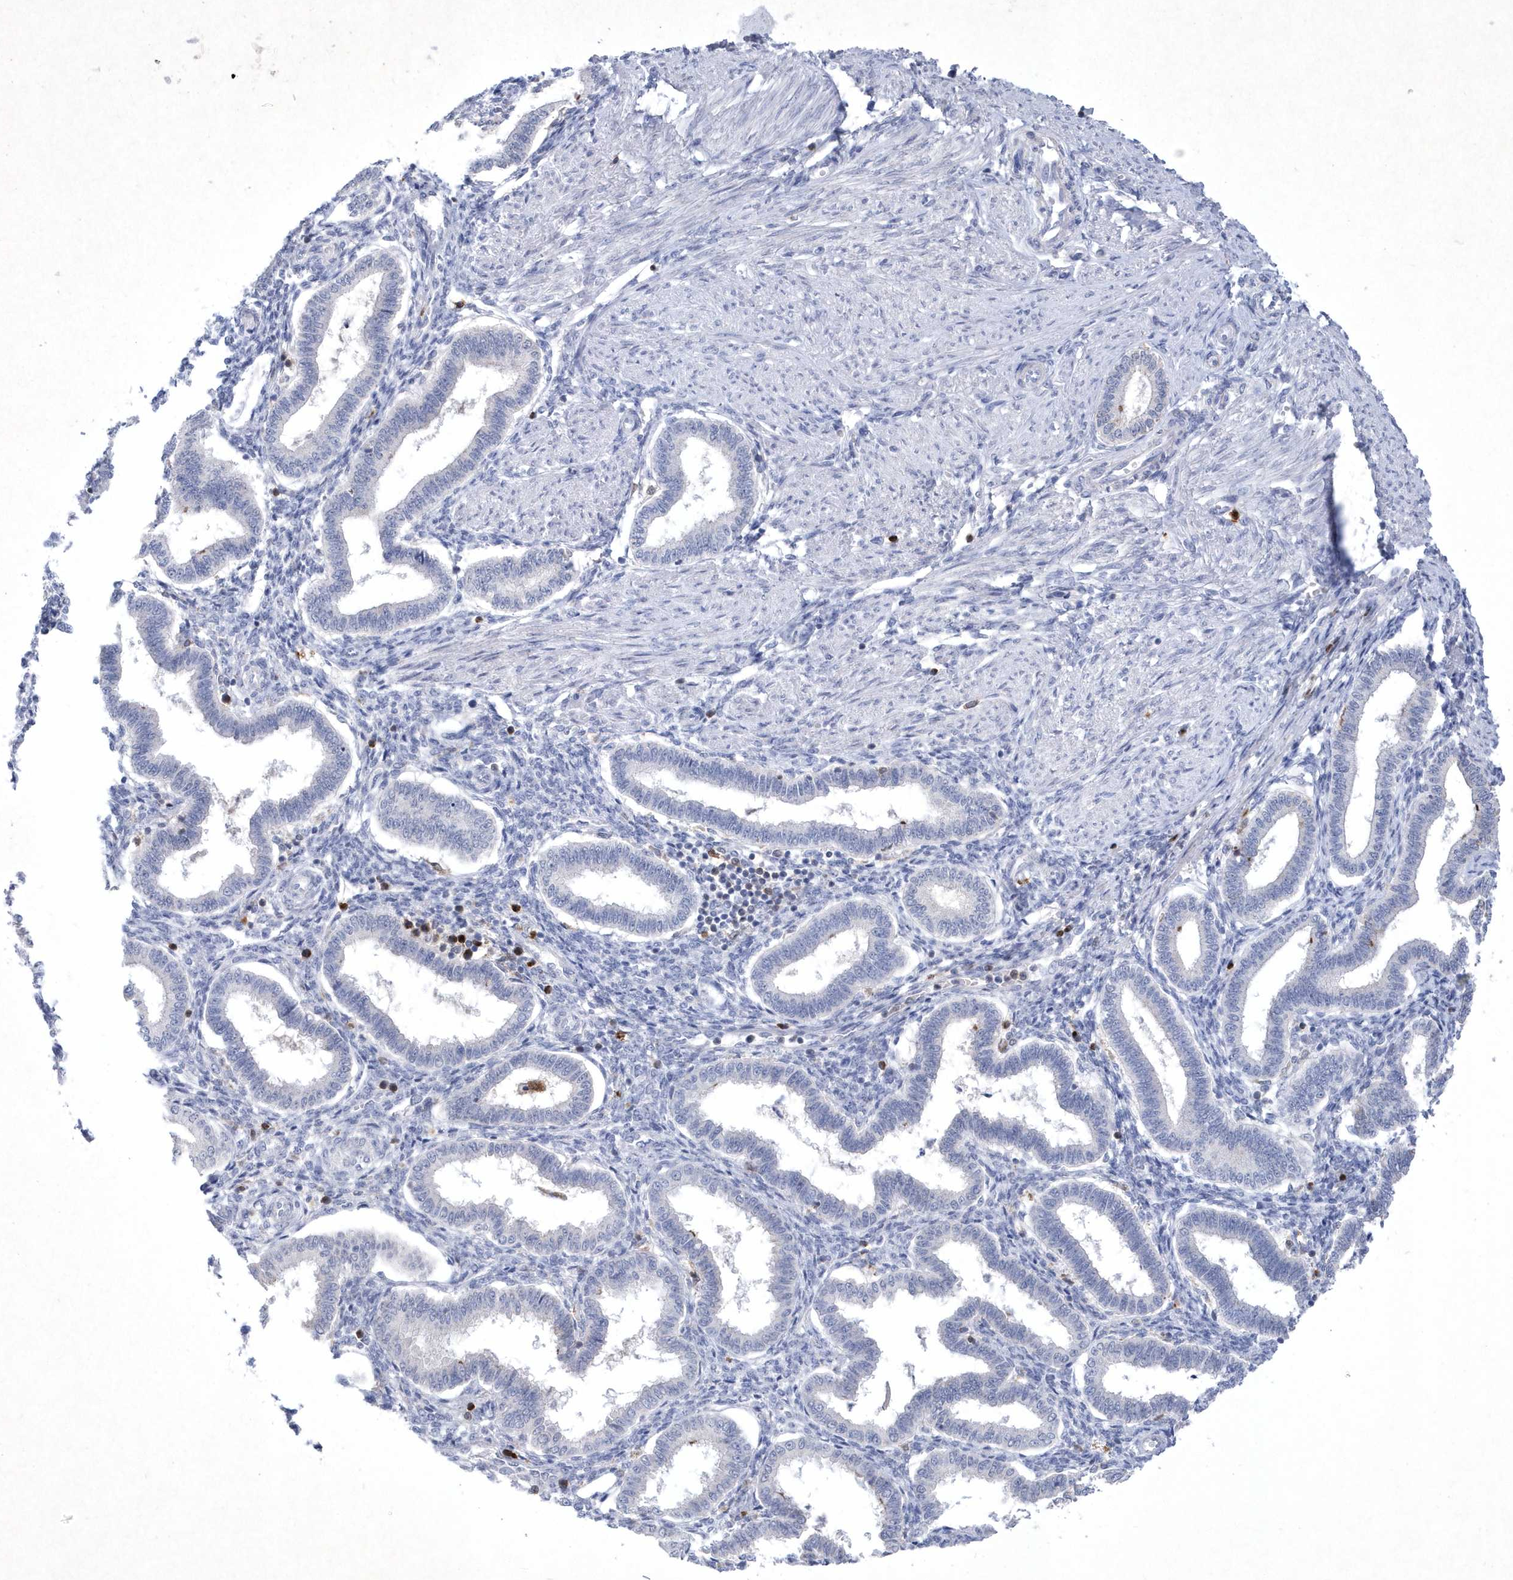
{"staining": {"intensity": "negative", "quantity": "none", "location": "none"}, "tissue": "endometrium", "cell_type": "Cells in endometrial stroma", "image_type": "normal", "snomed": [{"axis": "morphology", "description": "Normal tissue, NOS"}, {"axis": "topography", "description": "Endometrium"}], "caption": "Protein analysis of benign endometrium displays no significant staining in cells in endometrial stroma.", "gene": "BHLHA15", "patient": {"sex": "female", "age": 24}}